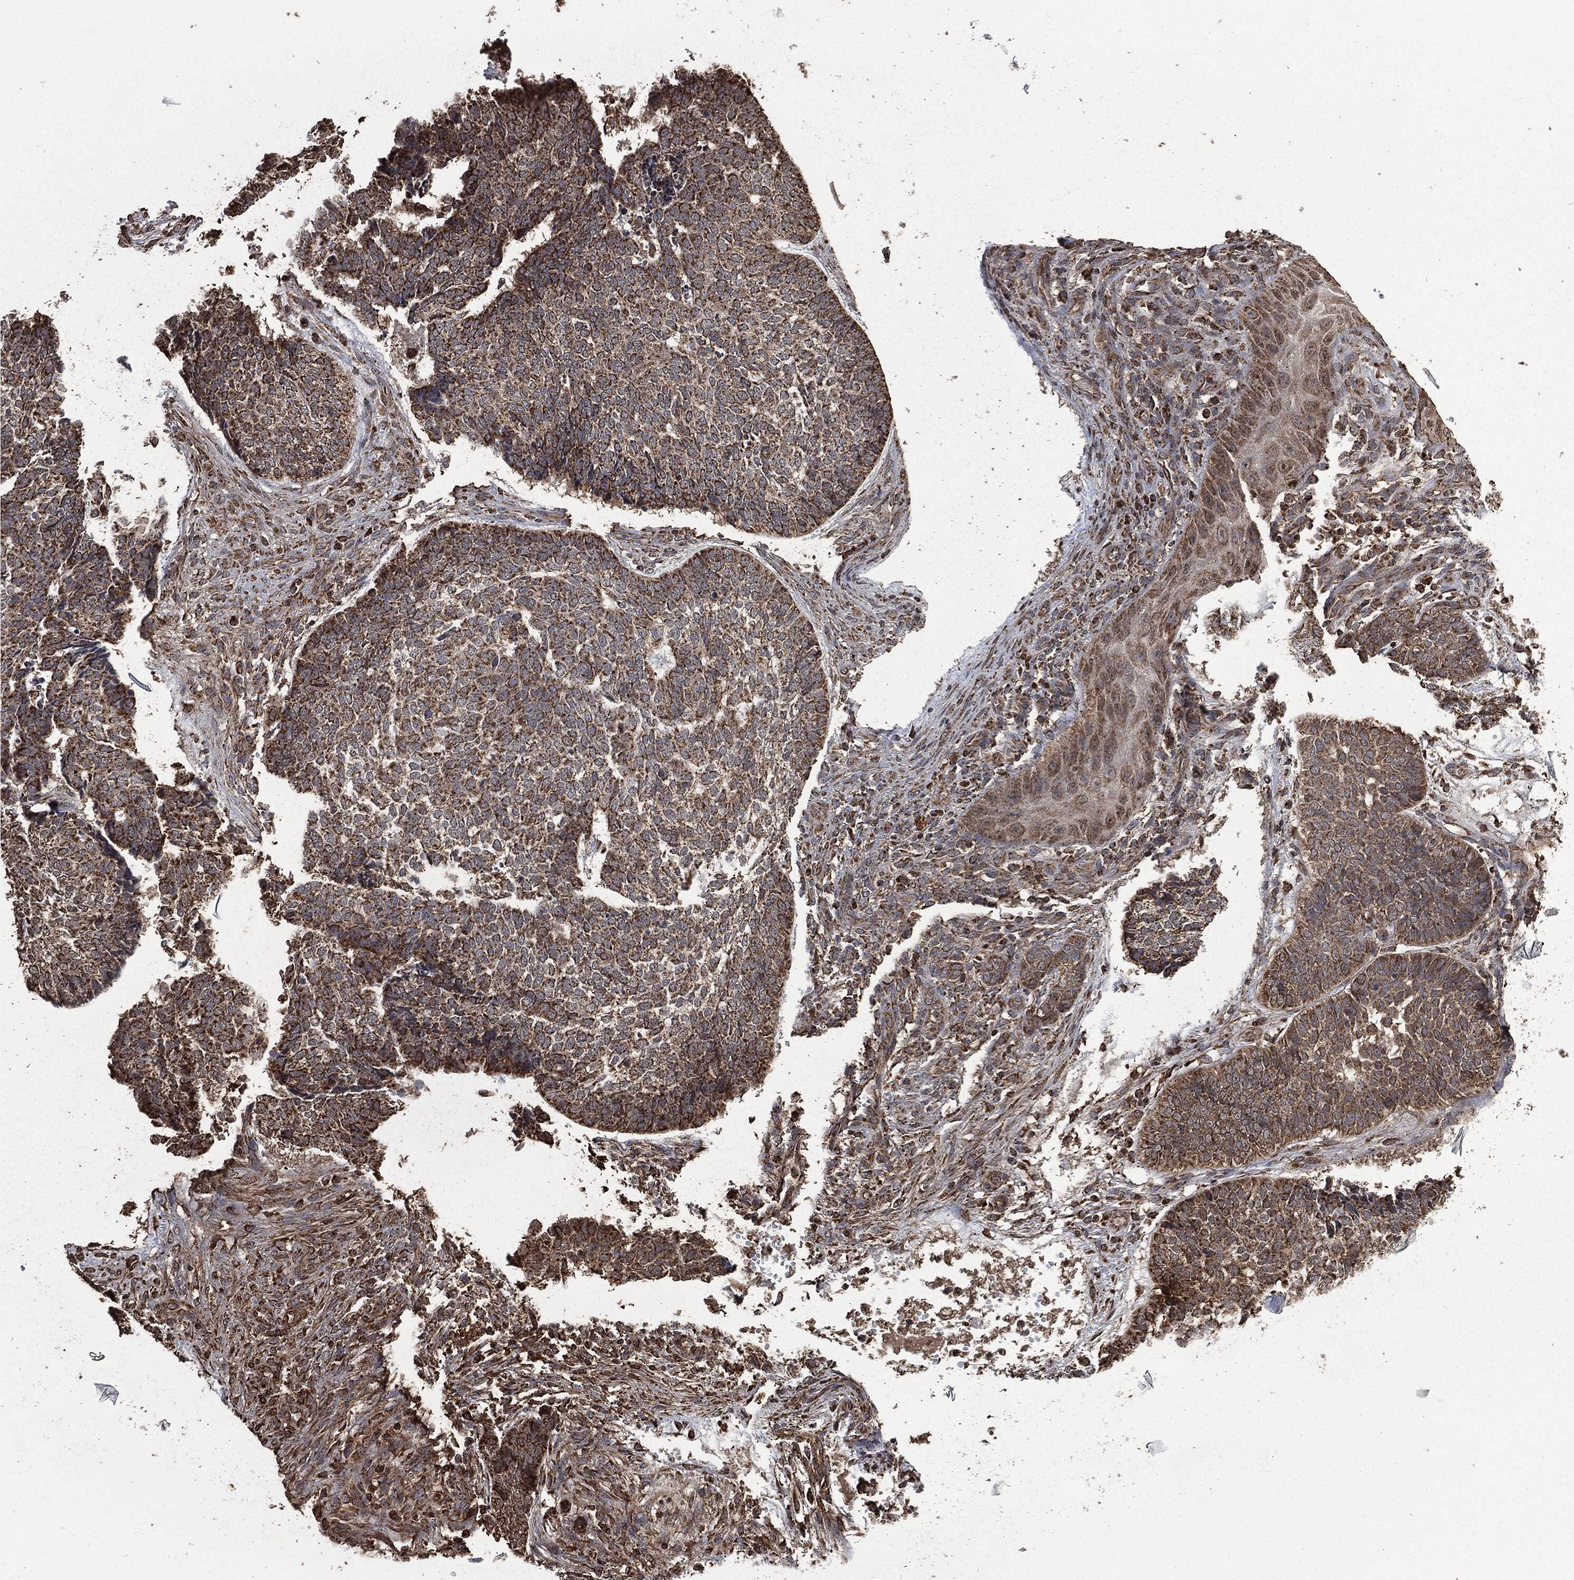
{"staining": {"intensity": "moderate", "quantity": ">75%", "location": "cytoplasmic/membranous"}, "tissue": "skin cancer", "cell_type": "Tumor cells", "image_type": "cancer", "snomed": [{"axis": "morphology", "description": "Basal cell carcinoma"}, {"axis": "topography", "description": "Skin"}], "caption": "A histopathology image of skin cancer (basal cell carcinoma) stained for a protein exhibits moderate cytoplasmic/membranous brown staining in tumor cells. Immunohistochemistry stains the protein of interest in brown and the nuclei are stained blue.", "gene": "LIG3", "patient": {"sex": "male", "age": 86}}